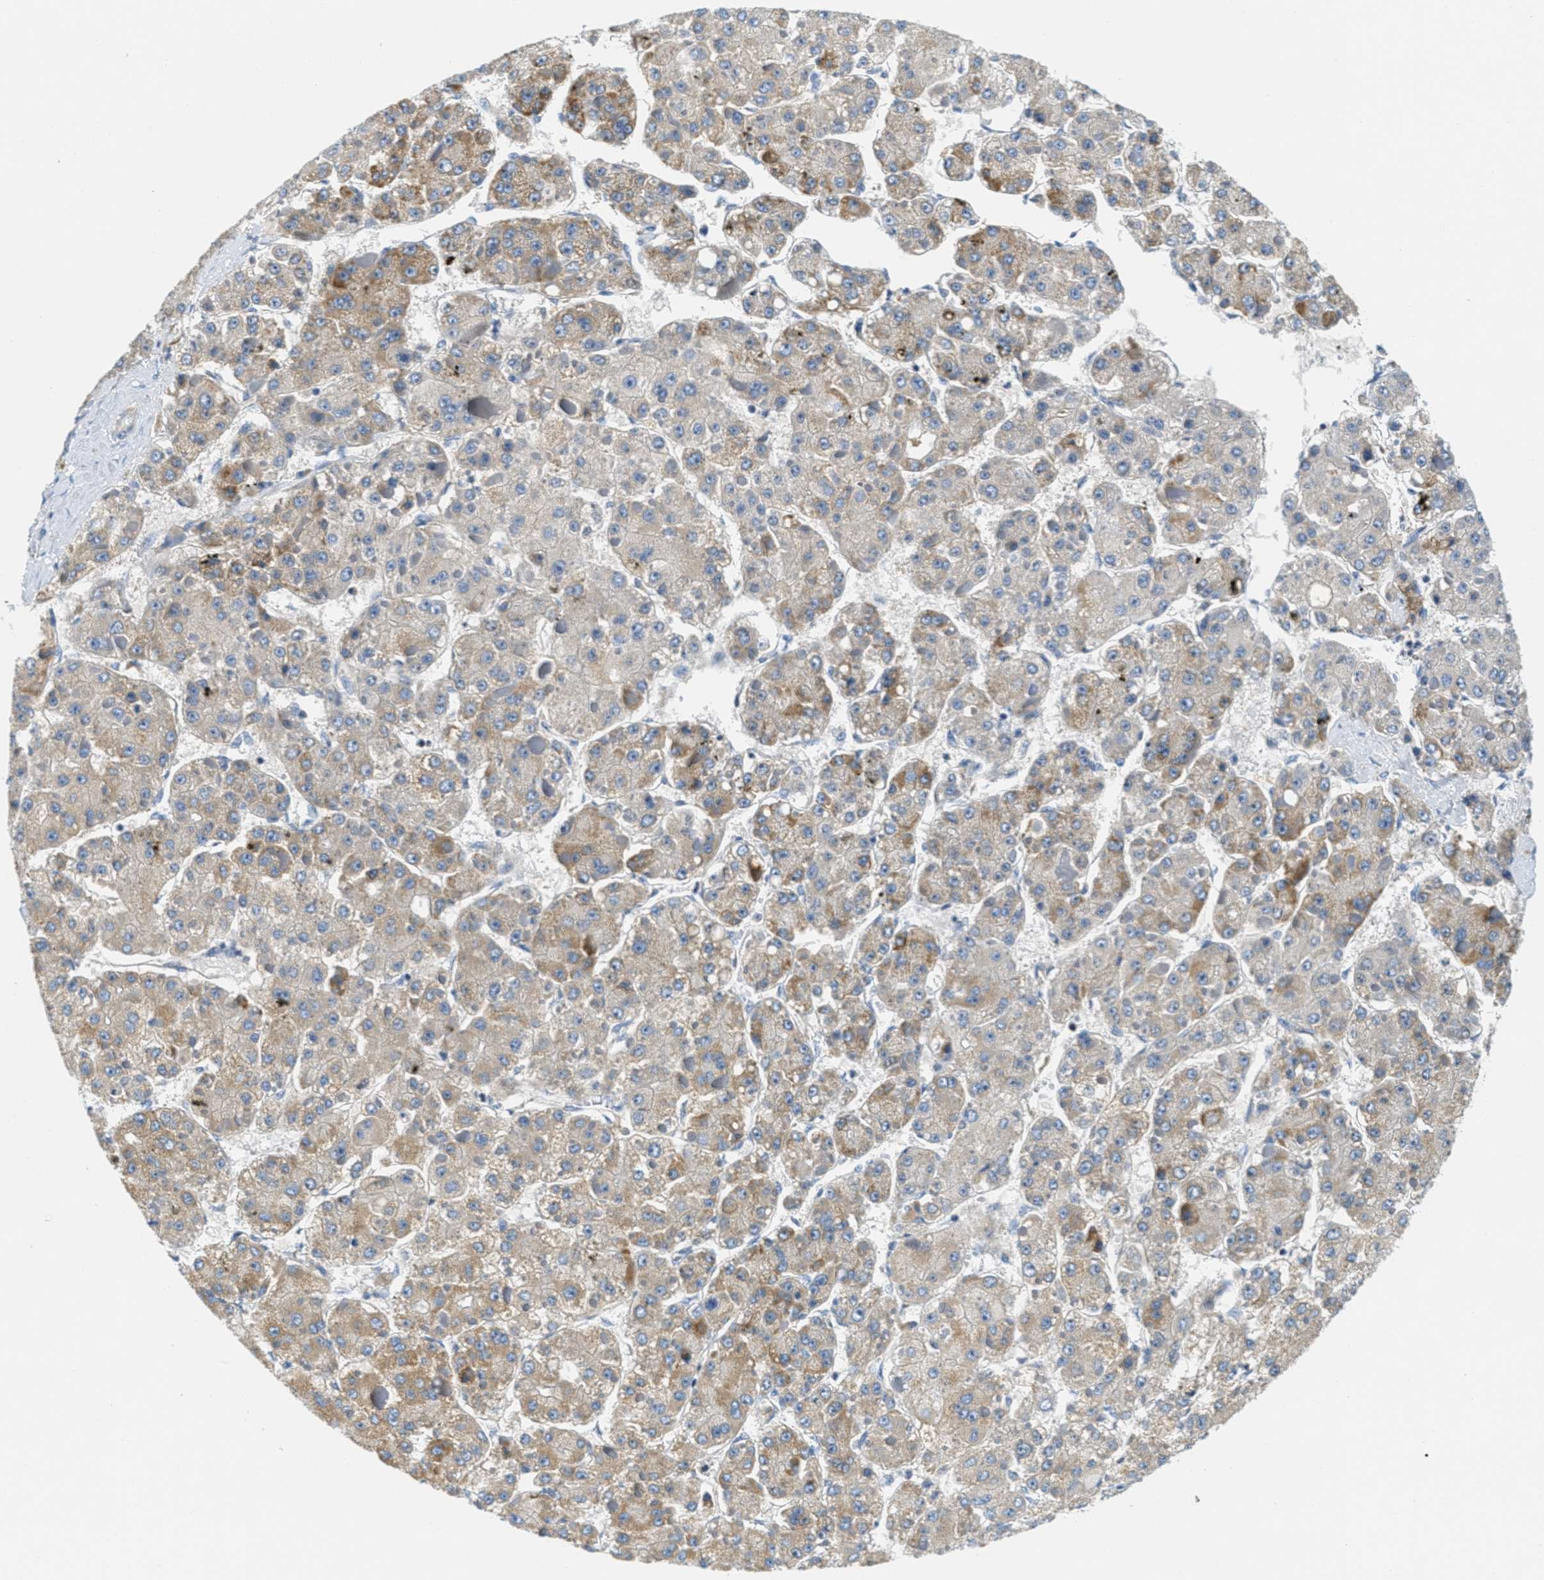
{"staining": {"intensity": "moderate", "quantity": "25%-75%", "location": "cytoplasmic/membranous"}, "tissue": "liver cancer", "cell_type": "Tumor cells", "image_type": "cancer", "snomed": [{"axis": "morphology", "description": "Carcinoma, Hepatocellular, NOS"}, {"axis": "topography", "description": "Liver"}], "caption": "Protein positivity by immunohistochemistry shows moderate cytoplasmic/membranous positivity in approximately 25%-75% of tumor cells in liver cancer (hepatocellular carcinoma).", "gene": "CA4", "patient": {"sex": "female", "age": 73}}